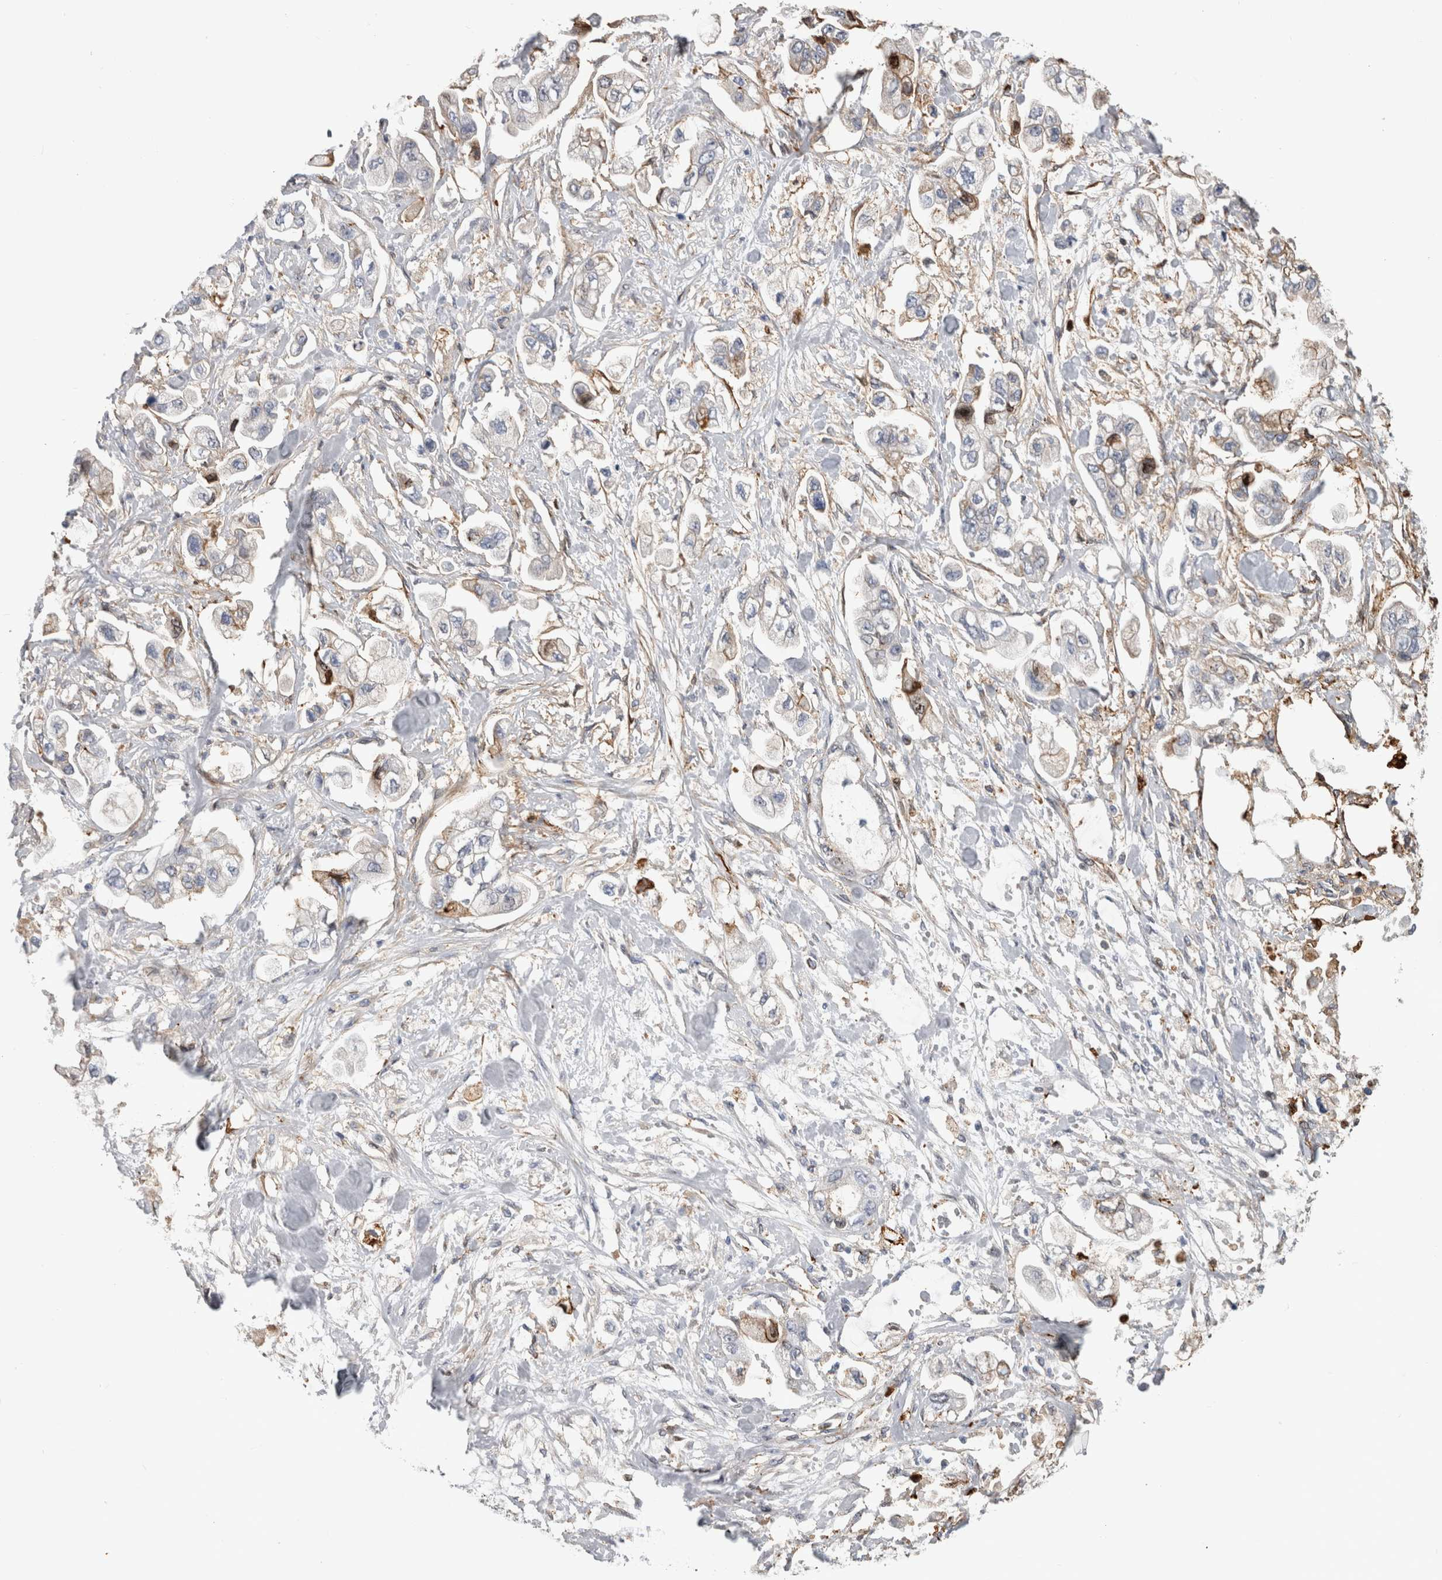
{"staining": {"intensity": "moderate", "quantity": "<25%", "location": "cytoplasmic/membranous"}, "tissue": "stomach cancer", "cell_type": "Tumor cells", "image_type": "cancer", "snomed": [{"axis": "morphology", "description": "Normal tissue, NOS"}, {"axis": "morphology", "description": "Adenocarcinoma, NOS"}, {"axis": "topography", "description": "Stomach"}], "caption": "This is an image of immunohistochemistry (IHC) staining of adenocarcinoma (stomach), which shows moderate staining in the cytoplasmic/membranous of tumor cells.", "gene": "DNAJC24", "patient": {"sex": "male", "age": 62}}